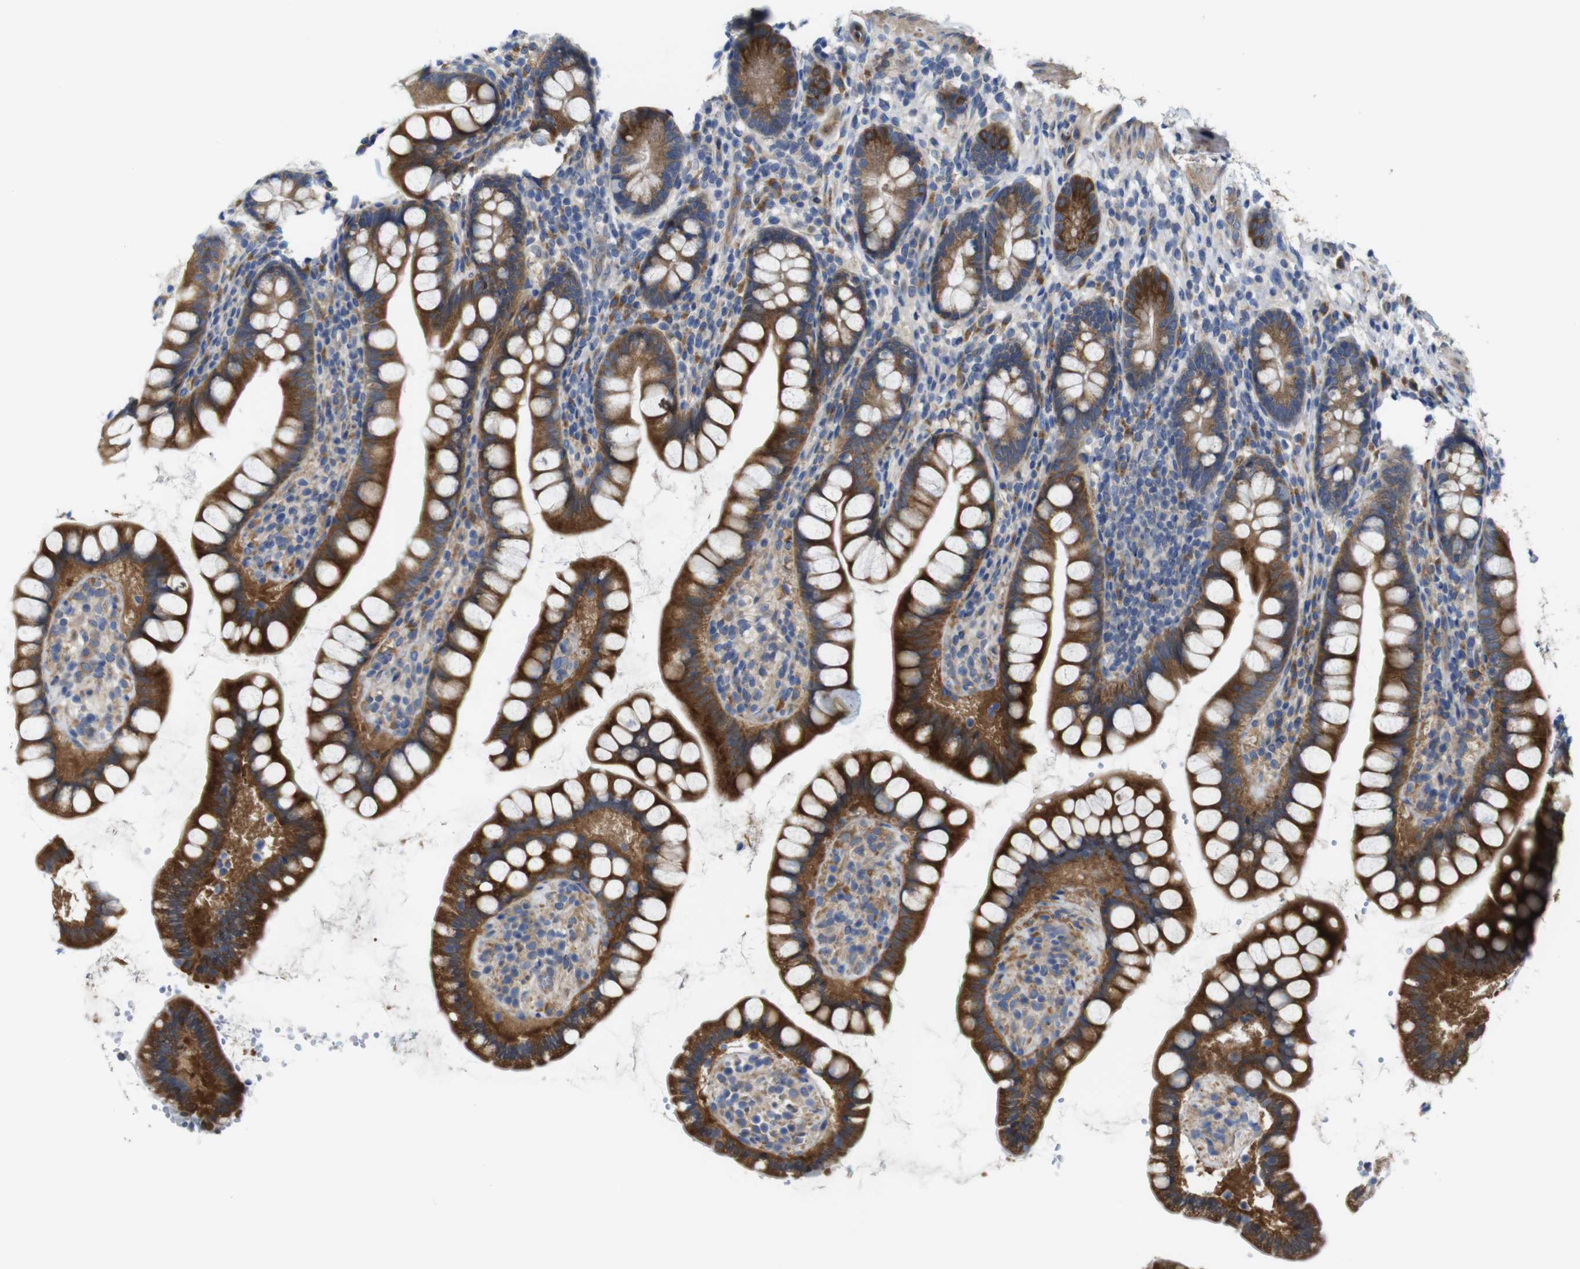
{"staining": {"intensity": "strong", "quantity": ">75%", "location": "cytoplasmic/membranous"}, "tissue": "small intestine", "cell_type": "Glandular cells", "image_type": "normal", "snomed": [{"axis": "morphology", "description": "Normal tissue, NOS"}, {"axis": "topography", "description": "Small intestine"}], "caption": "DAB immunohistochemical staining of unremarkable human small intestine demonstrates strong cytoplasmic/membranous protein positivity in approximately >75% of glandular cells.", "gene": "DDRGK1", "patient": {"sex": "female", "age": 84}}